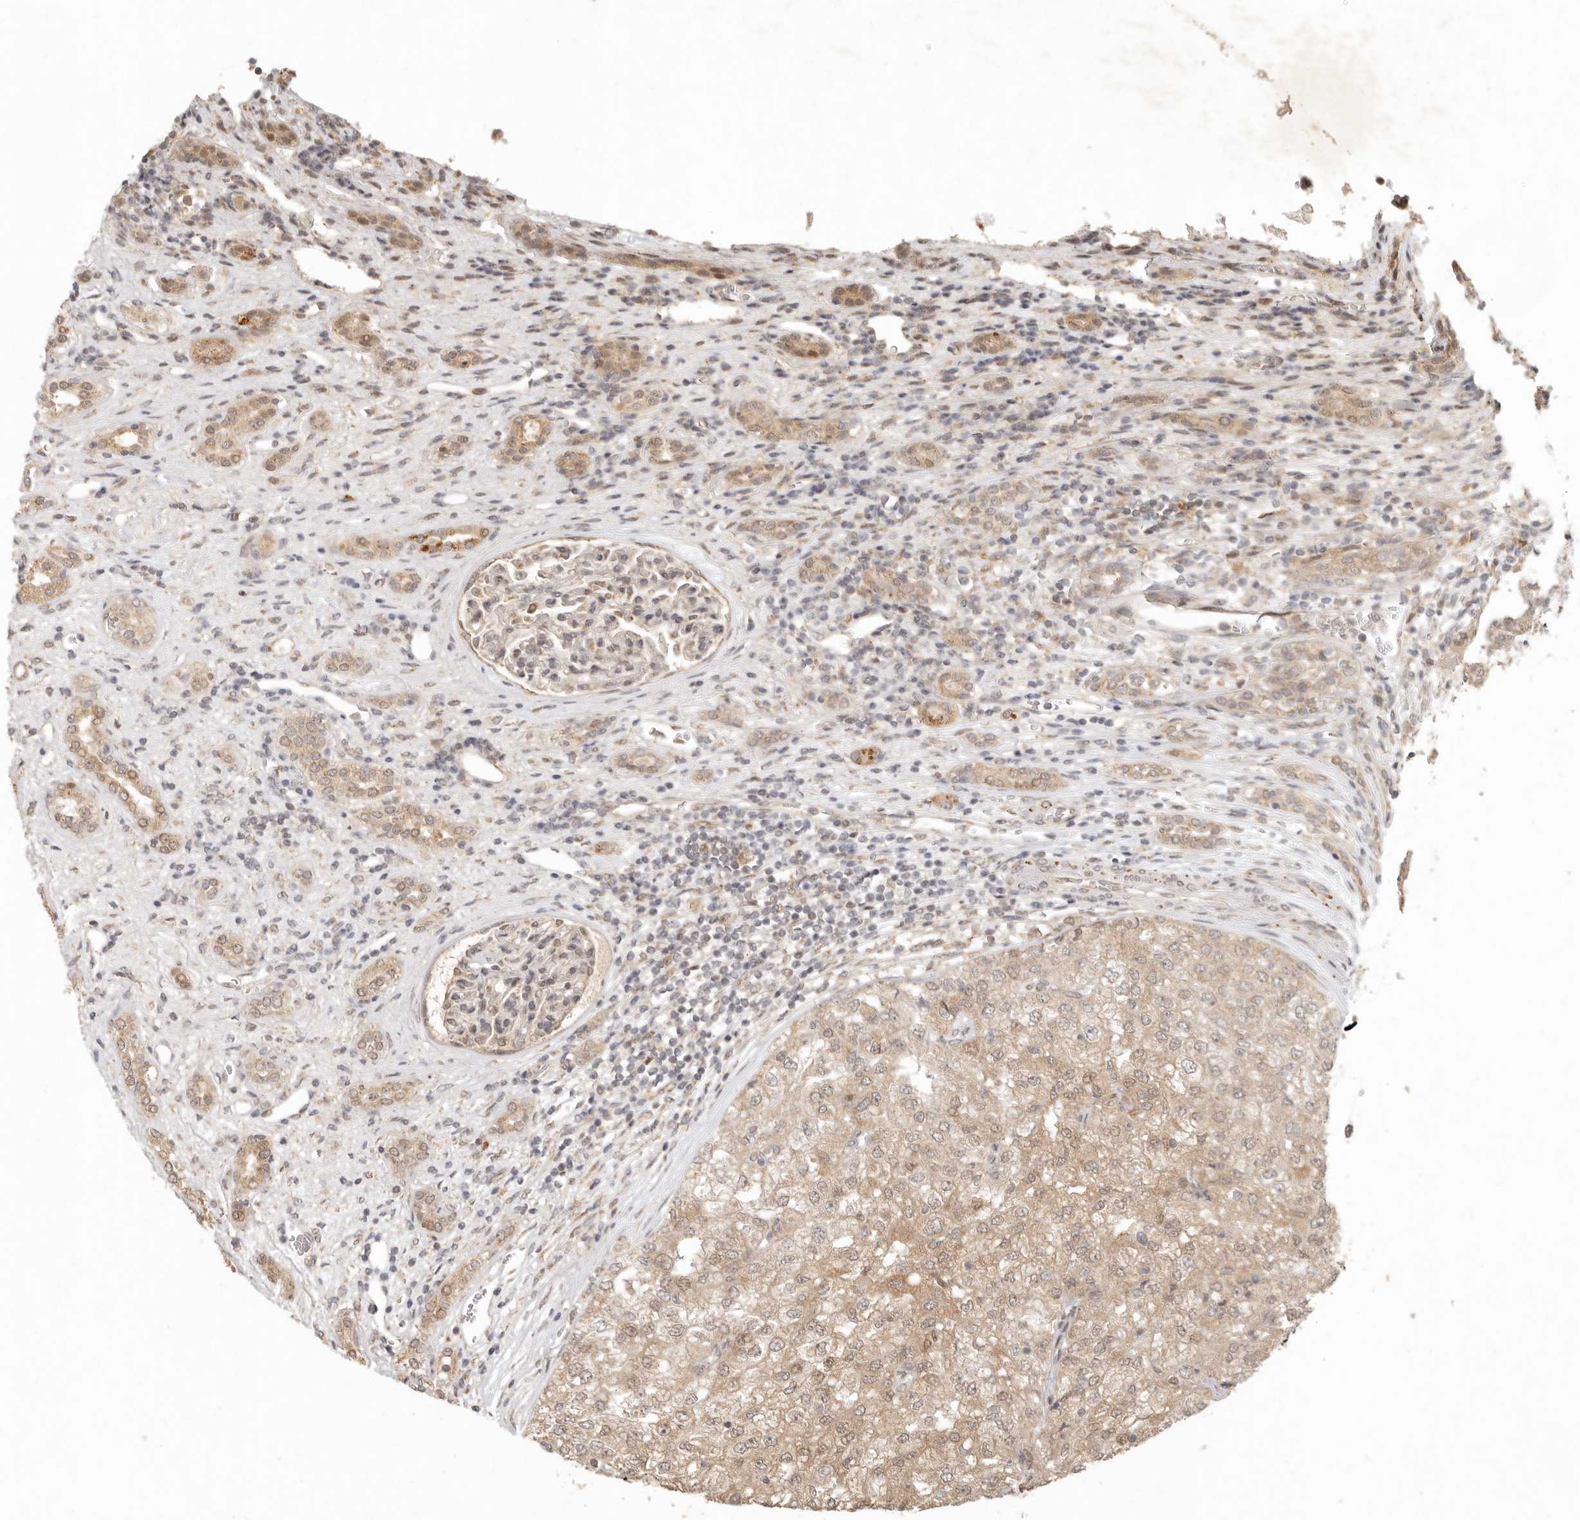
{"staining": {"intensity": "weak", "quantity": ">75%", "location": "cytoplasmic/membranous,nuclear"}, "tissue": "renal cancer", "cell_type": "Tumor cells", "image_type": "cancer", "snomed": [{"axis": "morphology", "description": "Adenocarcinoma, NOS"}, {"axis": "topography", "description": "Kidney"}], "caption": "Adenocarcinoma (renal) stained with DAB immunohistochemistry exhibits low levels of weak cytoplasmic/membranous and nuclear staining in approximately >75% of tumor cells. Immunohistochemistry (ihc) stains the protein in brown and the nuclei are stained blue.", "gene": "LRRC75A", "patient": {"sex": "female", "age": 54}}